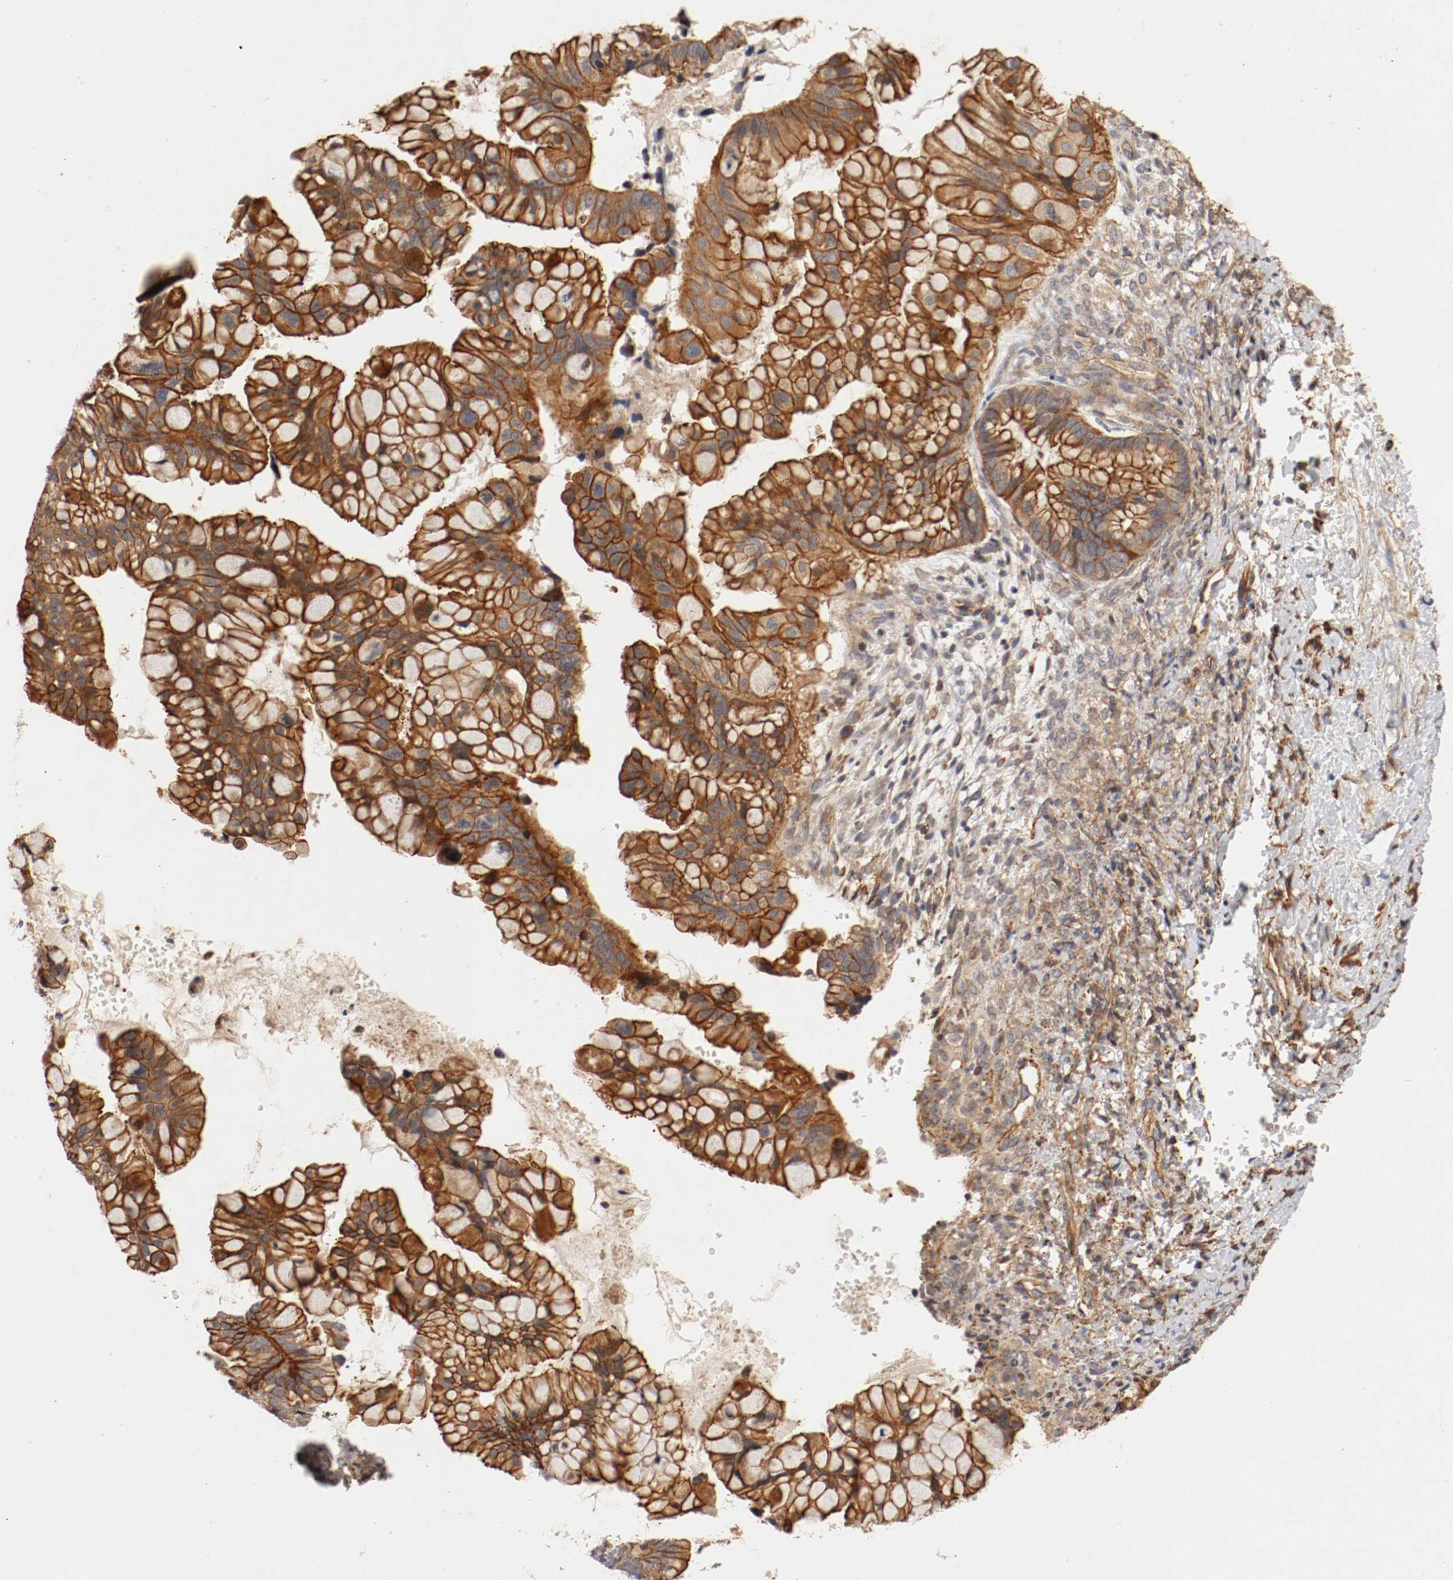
{"staining": {"intensity": "strong", "quantity": ">75%", "location": "cytoplasmic/membranous"}, "tissue": "ovarian cancer", "cell_type": "Tumor cells", "image_type": "cancer", "snomed": [{"axis": "morphology", "description": "Cystadenocarcinoma, mucinous, NOS"}, {"axis": "topography", "description": "Ovary"}], "caption": "A micrograph showing strong cytoplasmic/membranous staining in approximately >75% of tumor cells in mucinous cystadenocarcinoma (ovarian), as visualized by brown immunohistochemical staining.", "gene": "TYK2", "patient": {"sex": "female", "age": 36}}